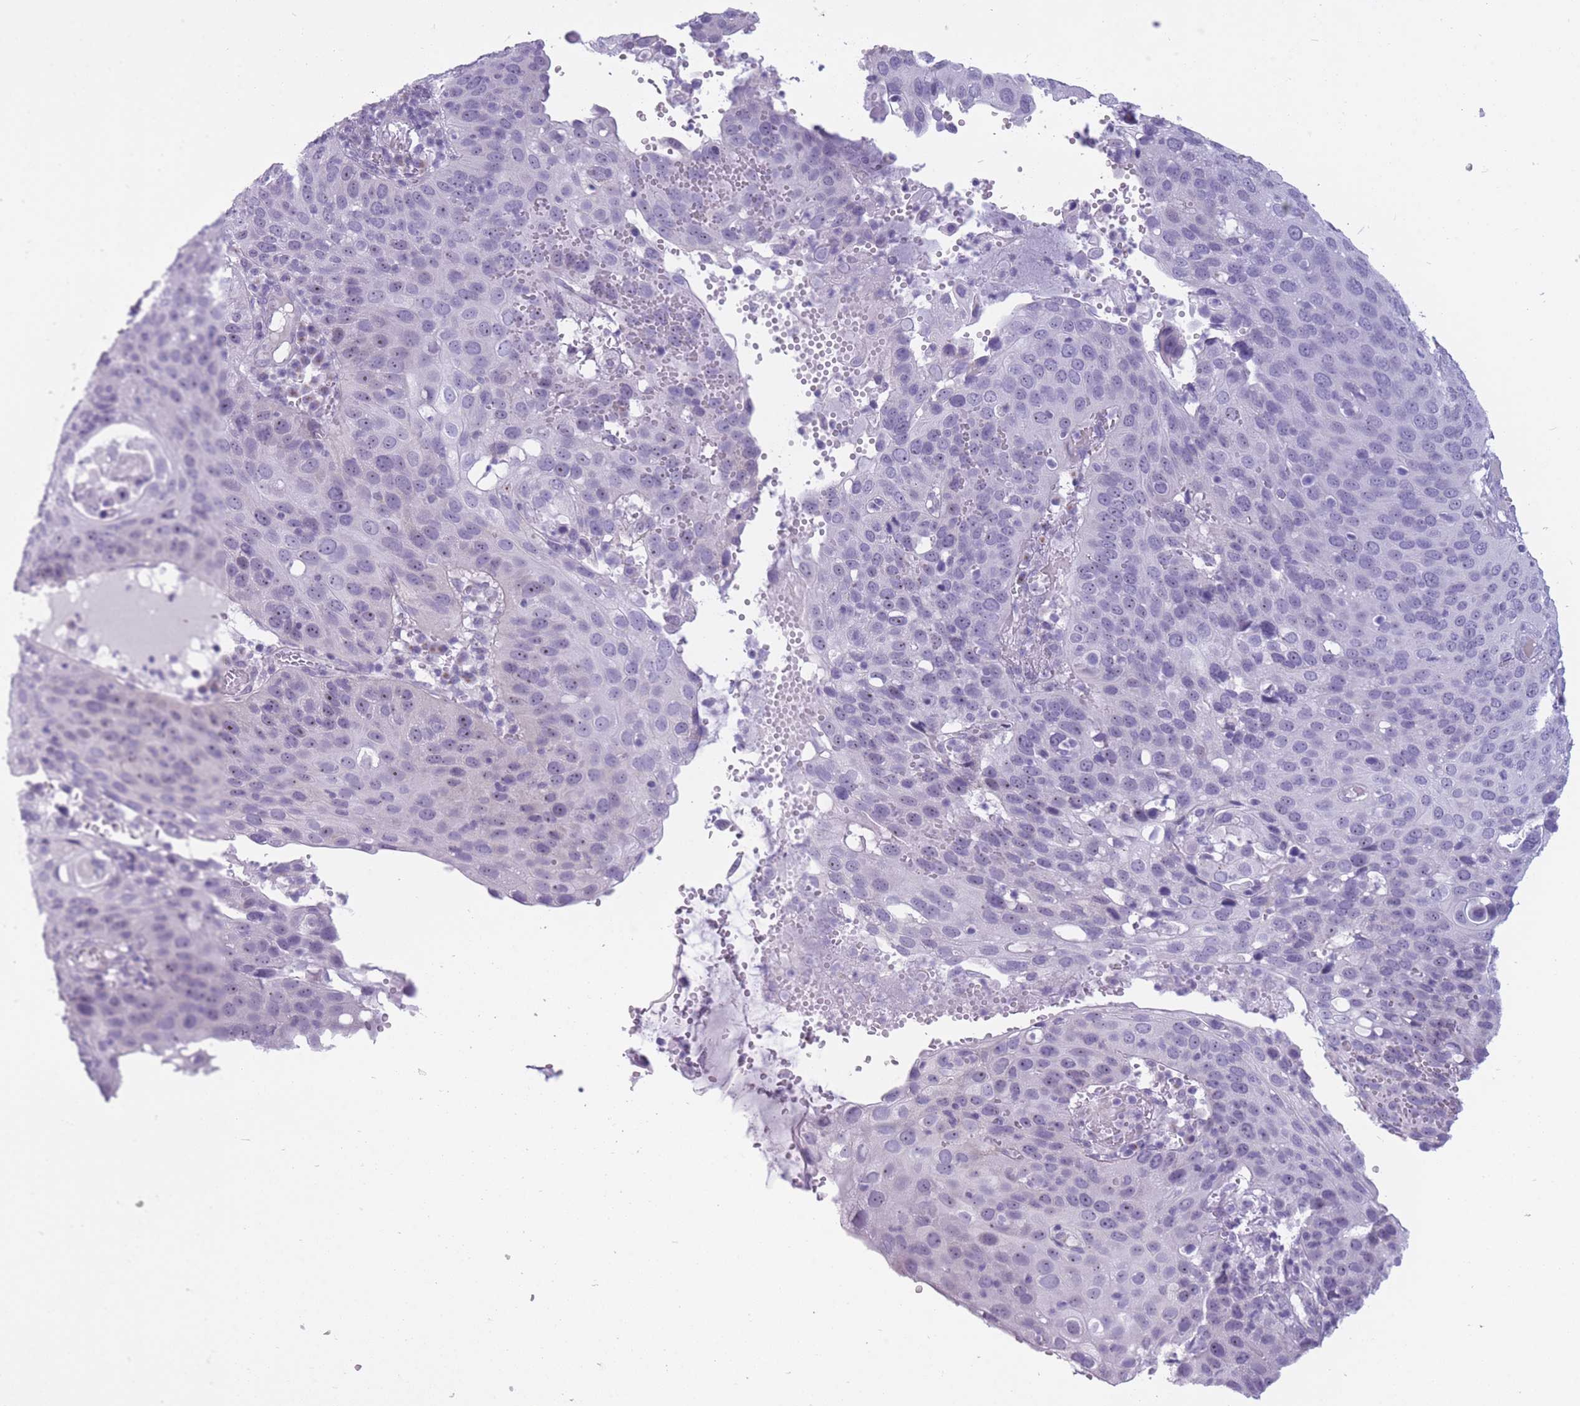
{"staining": {"intensity": "weak", "quantity": "25%-75%", "location": "nuclear"}, "tissue": "cervical cancer", "cell_type": "Tumor cells", "image_type": "cancer", "snomed": [{"axis": "morphology", "description": "Squamous cell carcinoma, NOS"}, {"axis": "topography", "description": "Cervix"}], "caption": "A micrograph showing weak nuclear positivity in approximately 25%-75% of tumor cells in cervical cancer (squamous cell carcinoma), as visualized by brown immunohistochemical staining.", "gene": "GOLGA6D", "patient": {"sex": "female", "age": 36}}